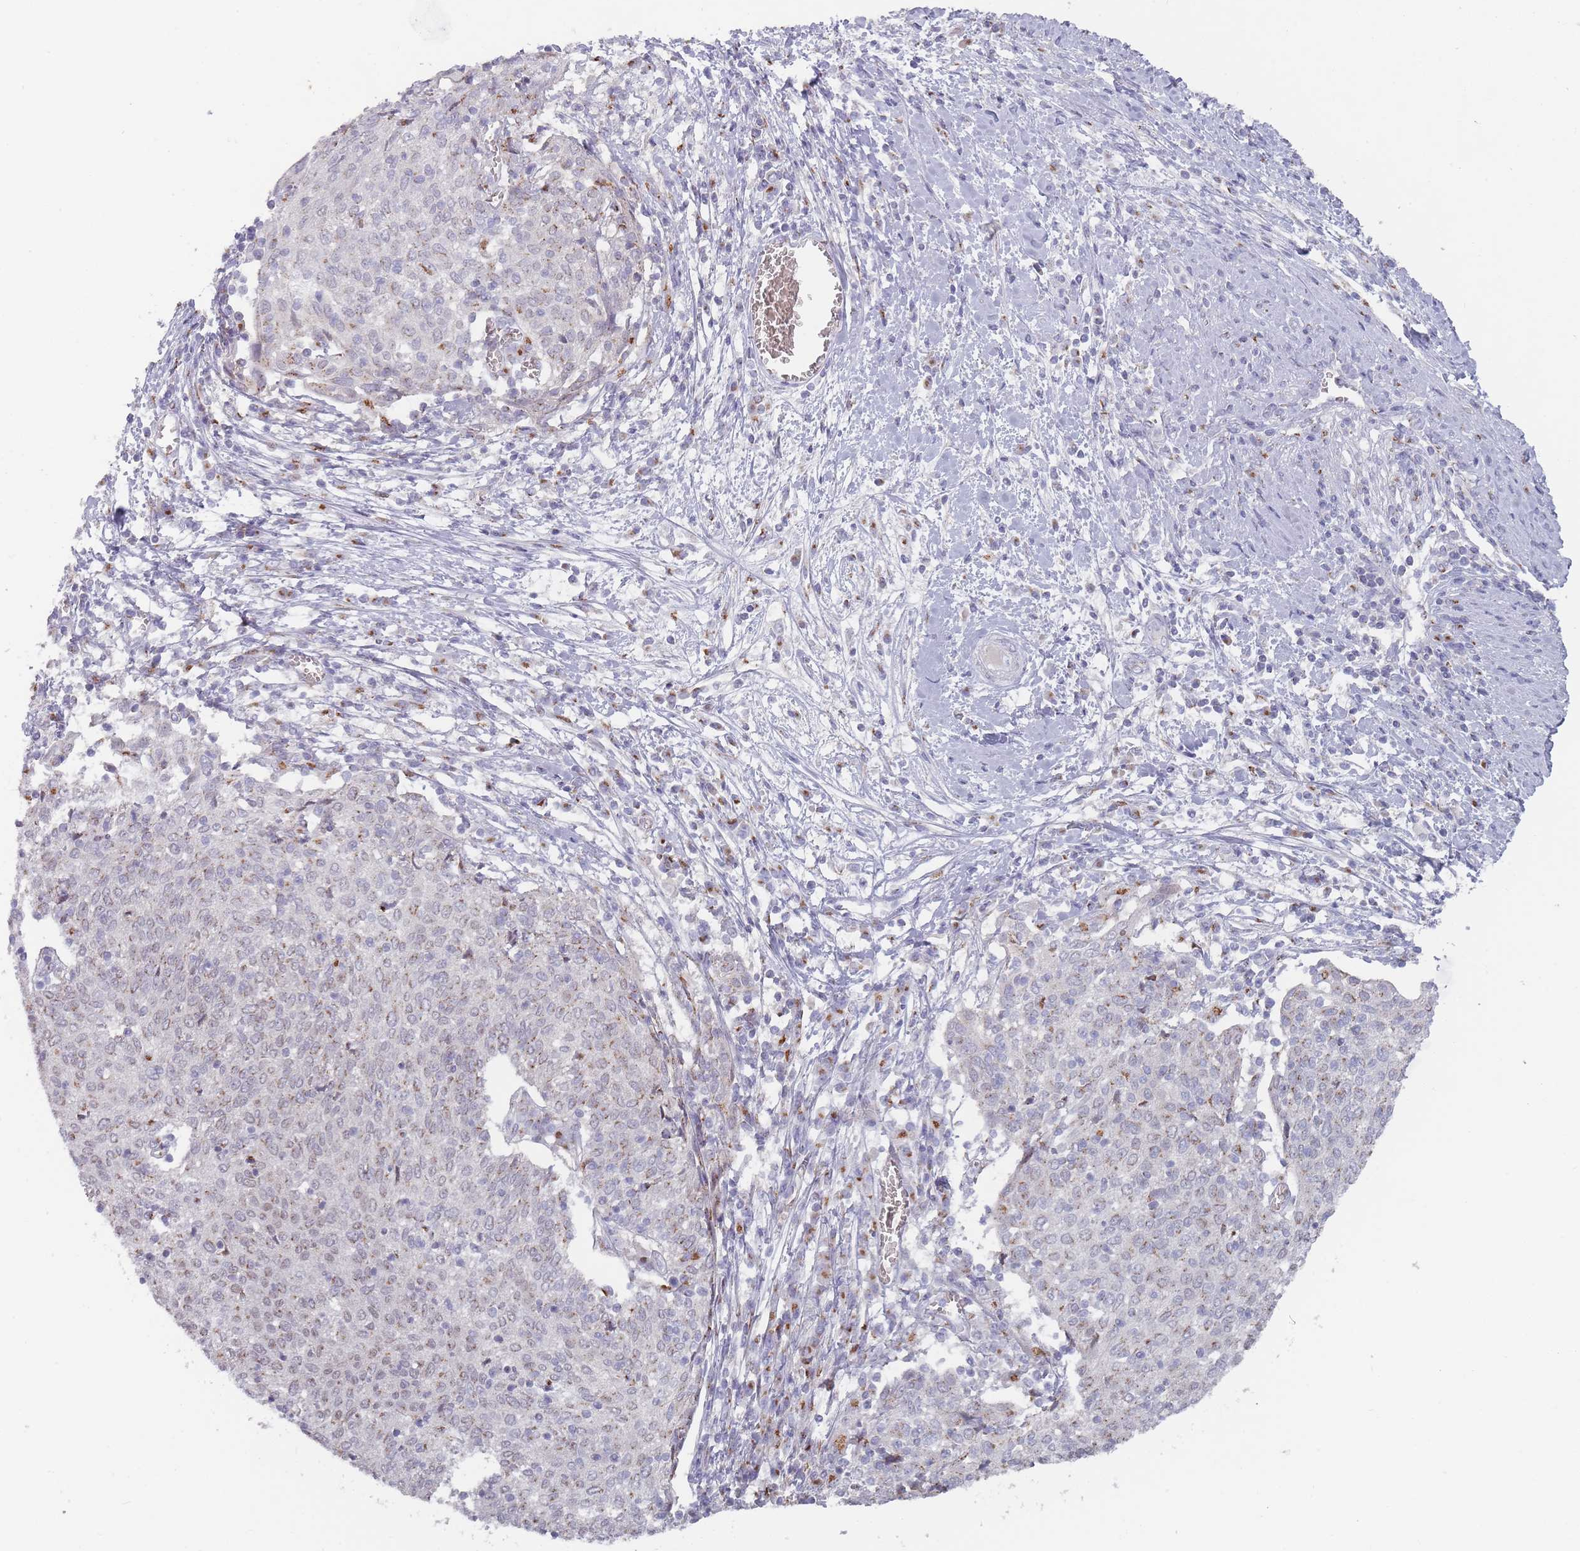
{"staining": {"intensity": "moderate", "quantity": "<25%", "location": "cytoplasmic/membranous"}, "tissue": "cervical cancer", "cell_type": "Tumor cells", "image_type": "cancer", "snomed": [{"axis": "morphology", "description": "Squamous cell carcinoma, NOS"}, {"axis": "topography", "description": "Cervix"}], "caption": "Protein staining of cervical cancer (squamous cell carcinoma) tissue reveals moderate cytoplasmic/membranous positivity in approximately <25% of tumor cells.", "gene": "MAN1B1", "patient": {"sex": "female", "age": 52}}